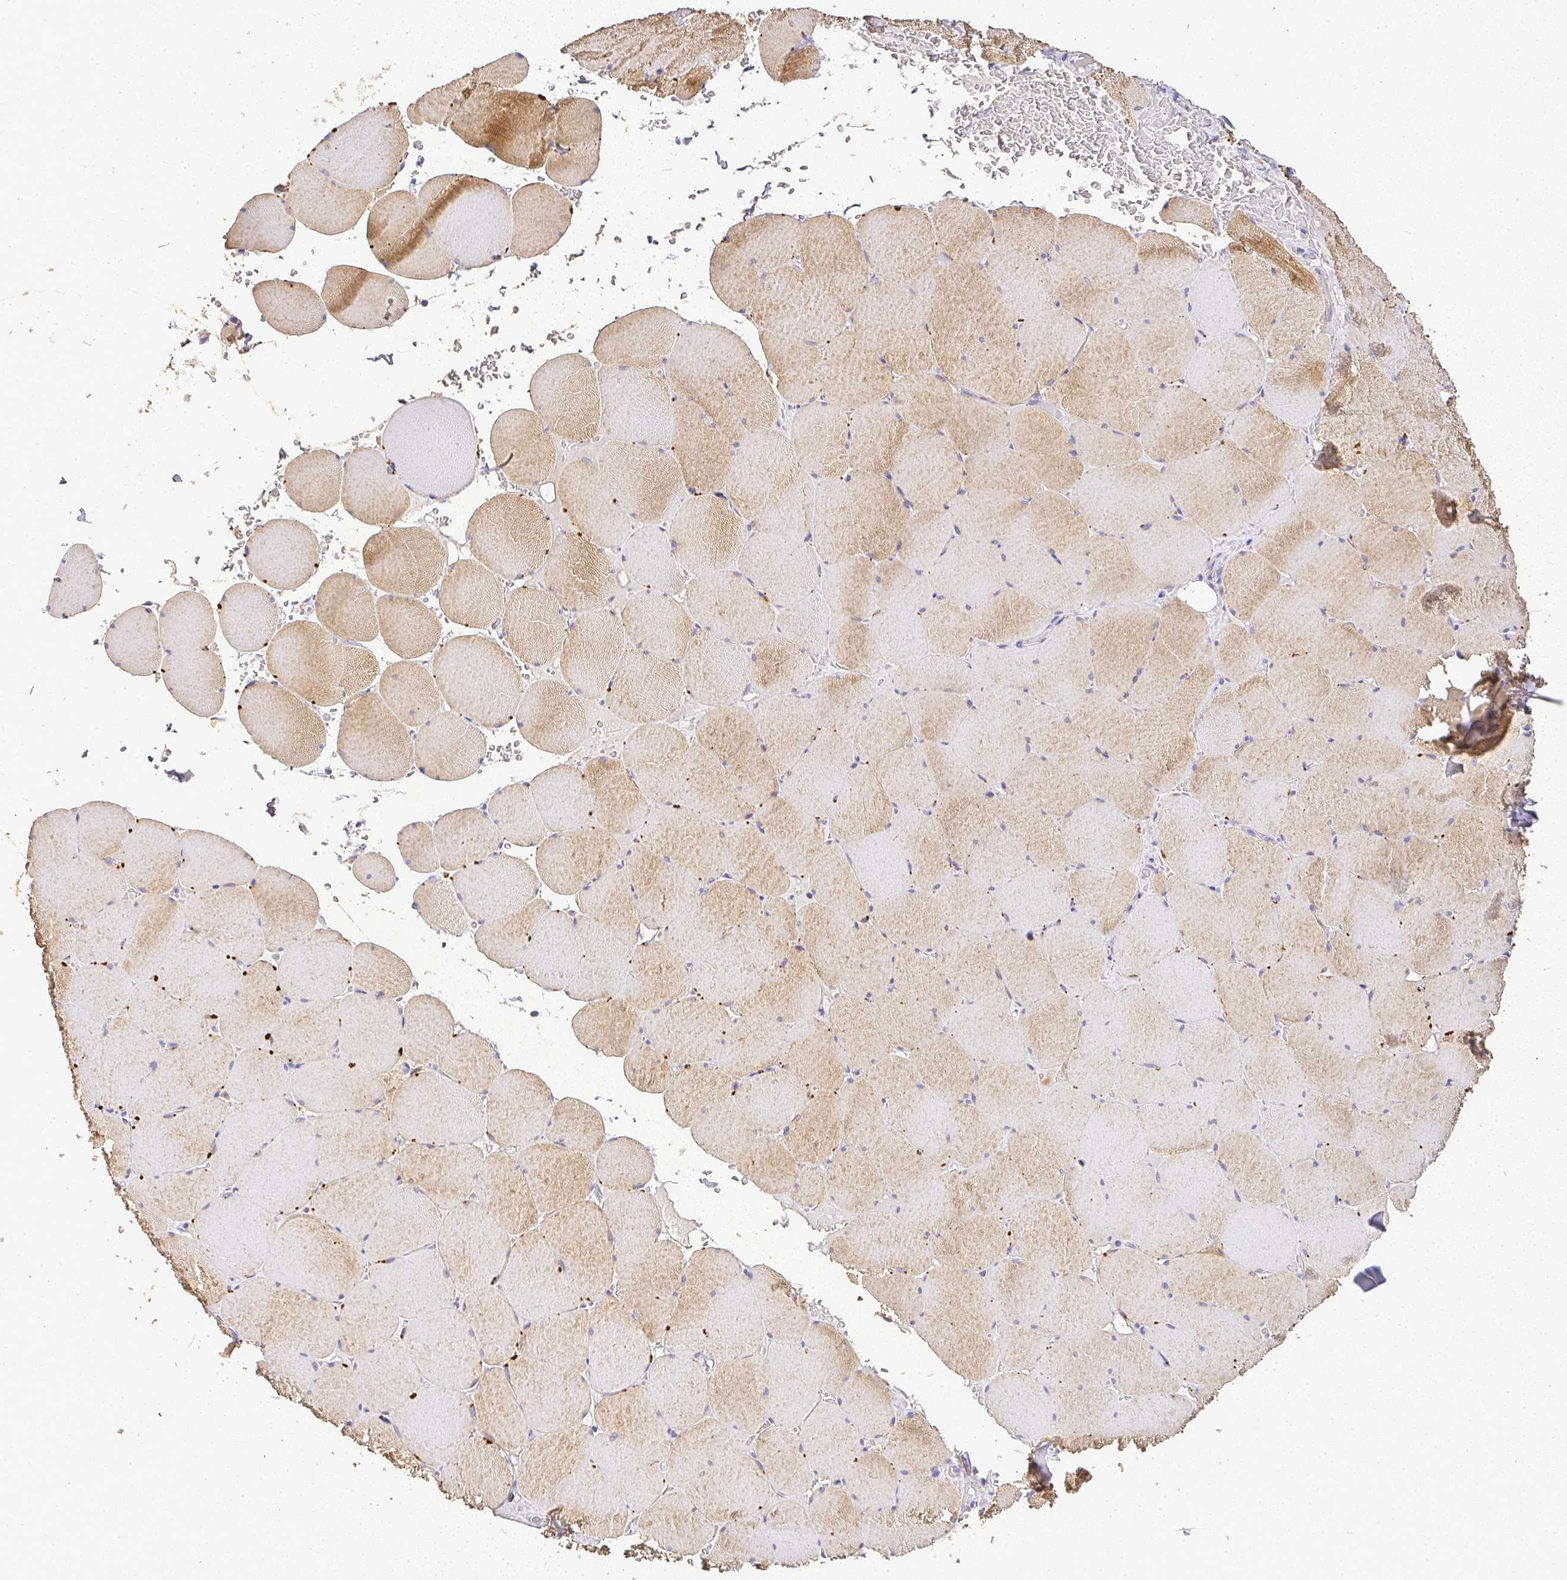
{"staining": {"intensity": "weak", "quantity": ">75%", "location": "cytoplasmic/membranous"}, "tissue": "skeletal muscle", "cell_type": "Myocytes", "image_type": "normal", "snomed": [{"axis": "morphology", "description": "Normal tissue, NOS"}, {"axis": "topography", "description": "Skeletal muscle"}, {"axis": "topography", "description": "Head-Neck"}], "caption": "This histopathology image shows immunohistochemistry staining of benign skeletal muscle, with low weak cytoplasmic/membranous expression in about >75% of myocytes.", "gene": "RPS2", "patient": {"sex": "male", "age": 66}}